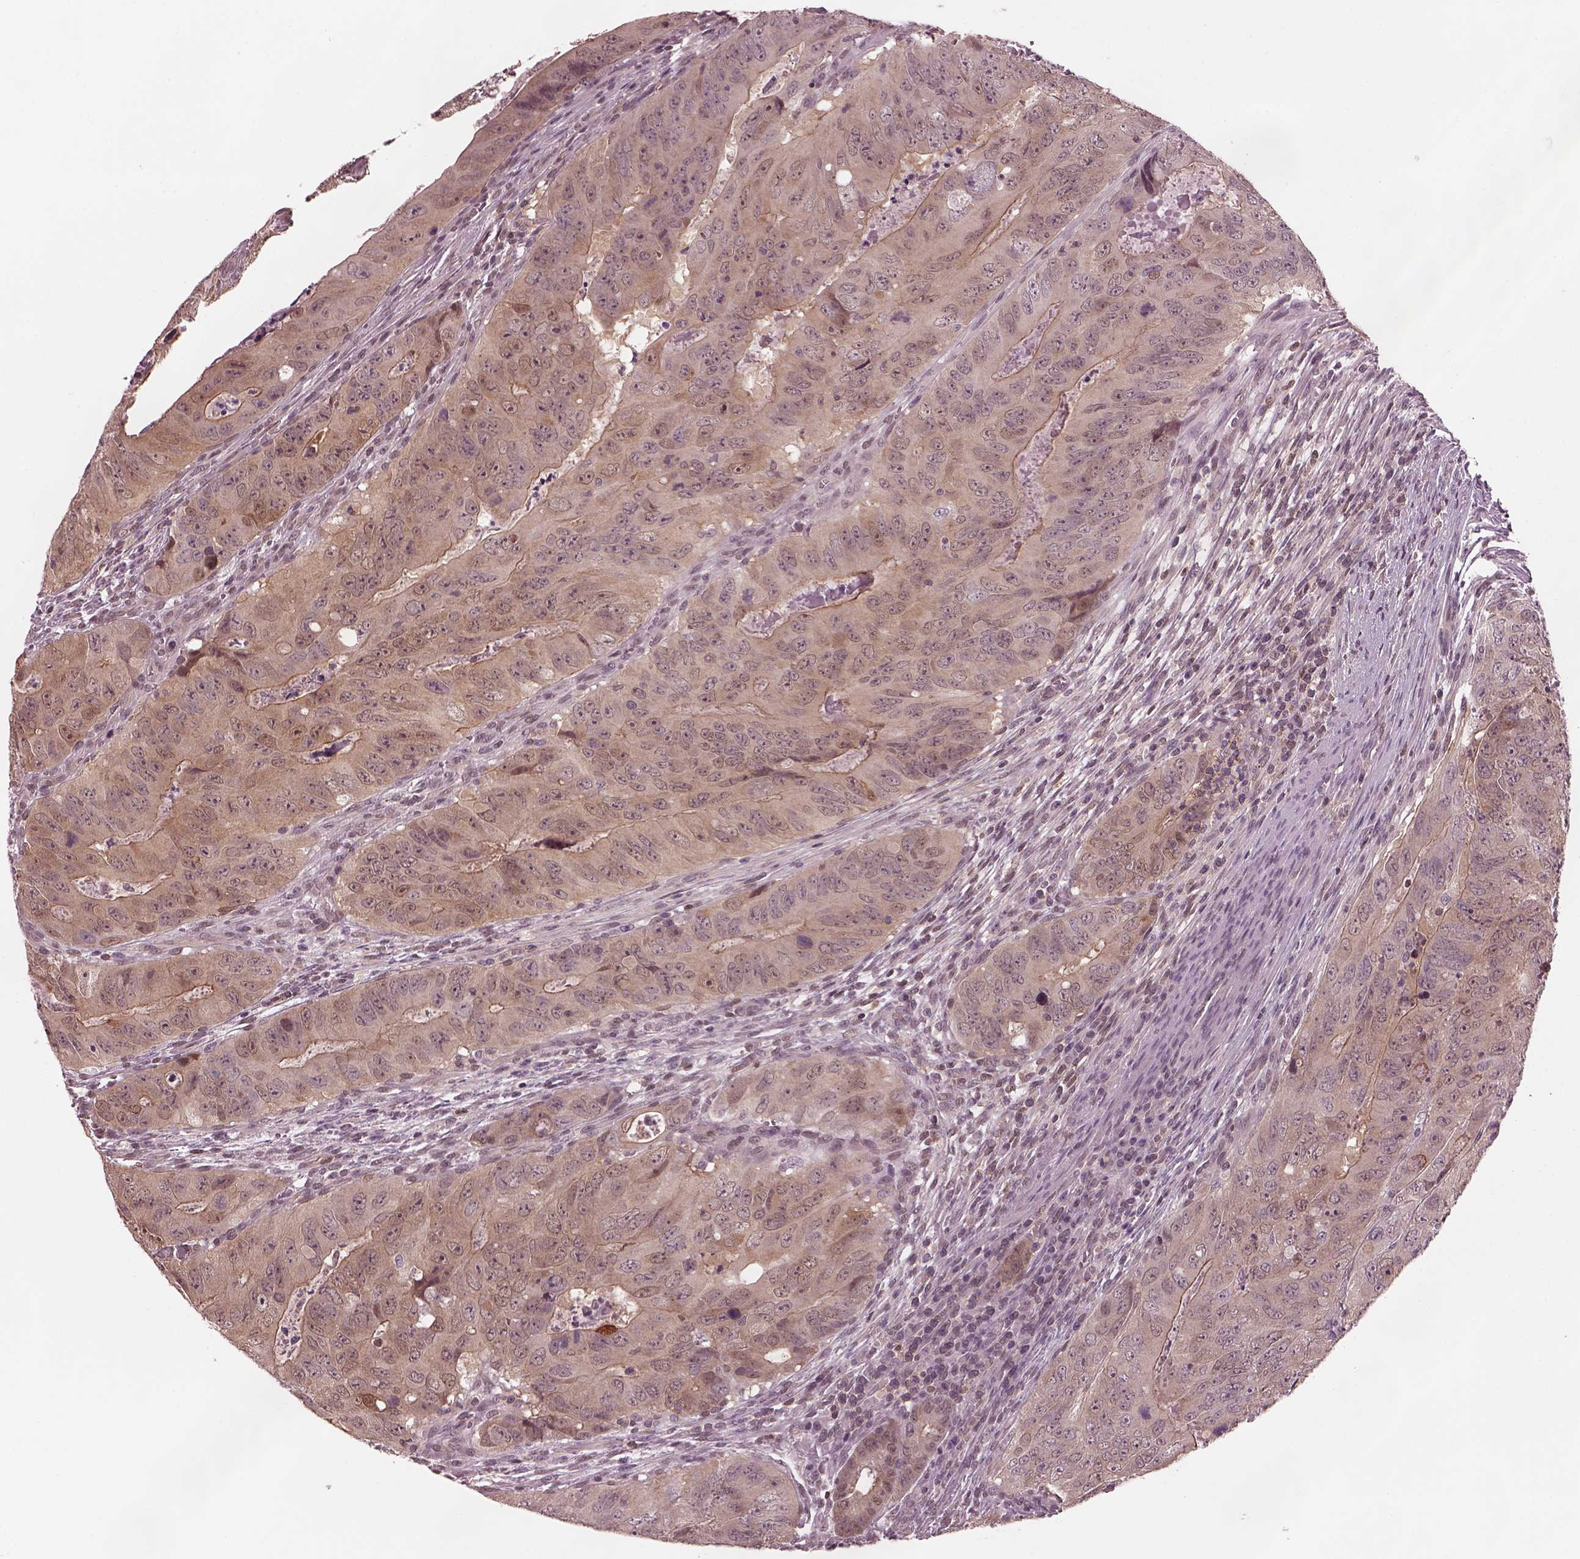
{"staining": {"intensity": "moderate", "quantity": "<25%", "location": "cytoplasmic/membranous"}, "tissue": "colorectal cancer", "cell_type": "Tumor cells", "image_type": "cancer", "snomed": [{"axis": "morphology", "description": "Adenocarcinoma, NOS"}, {"axis": "topography", "description": "Colon"}], "caption": "Colorectal cancer (adenocarcinoma) was stained to show a protein in brown. There is low levels of moderate cytoplasmic/membranous positivity in approximately <25% of tumor cells.", "gene": "SRI", "patient": {"sex": "male", "age": 79}}